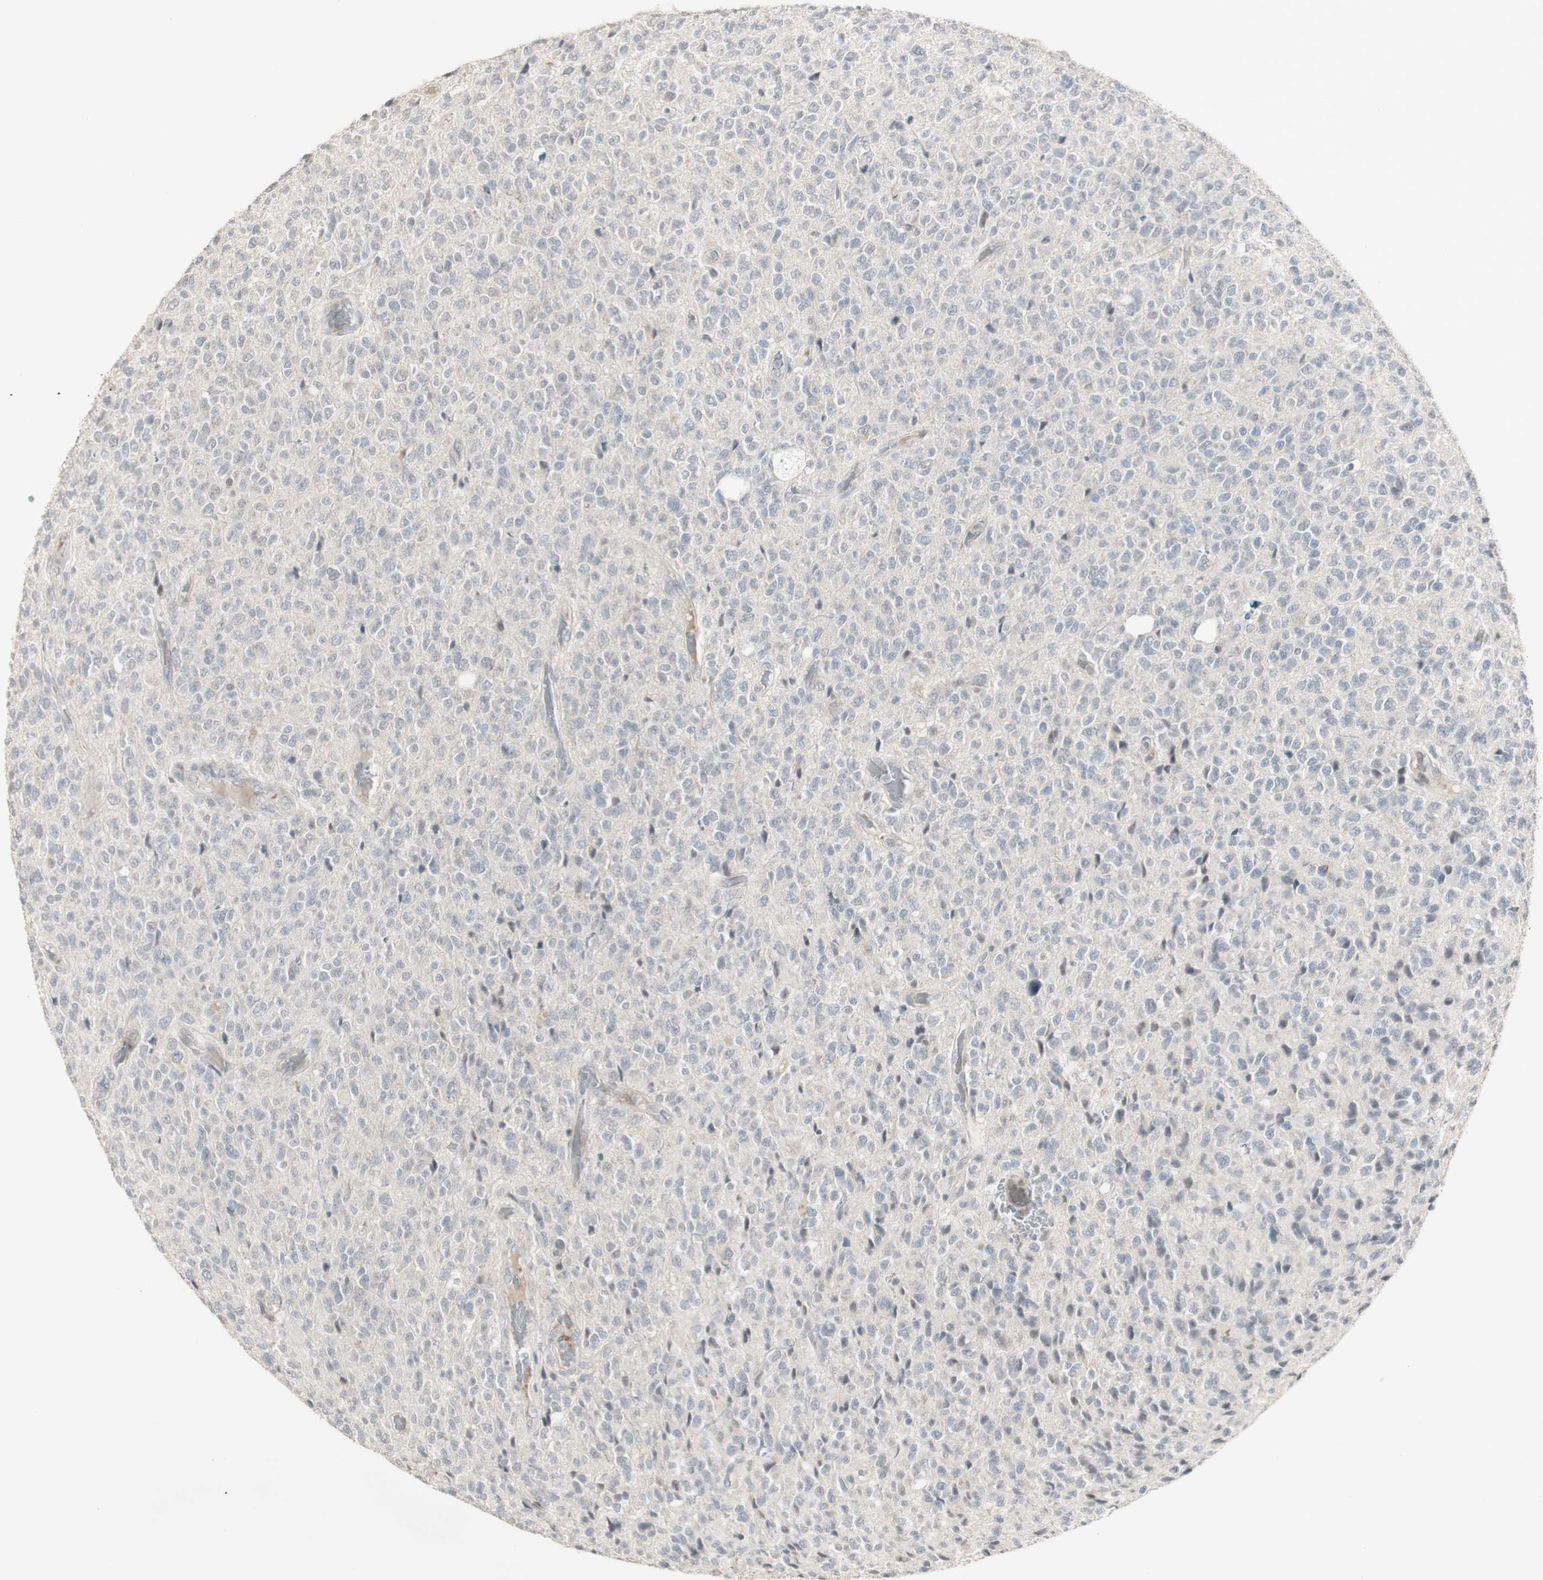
{"staining": {"intensity": "negative", "quantity": "none", "location": "none"}, "tissue": "glioma", "cell_type": "Tumor cells", "image_type": "cancer", "snomed": [{"axis": "morphology", "description": "Glioma, malignant, High grade"}, {"axis": "topography", "description": "pancreas cauda"}], "caption": "Glioma was stained to show a protein in brown. There is no significant positivity in tumor cells.", "gene": "C1orf116", "patient": {"sex": "male", "age": 60}}